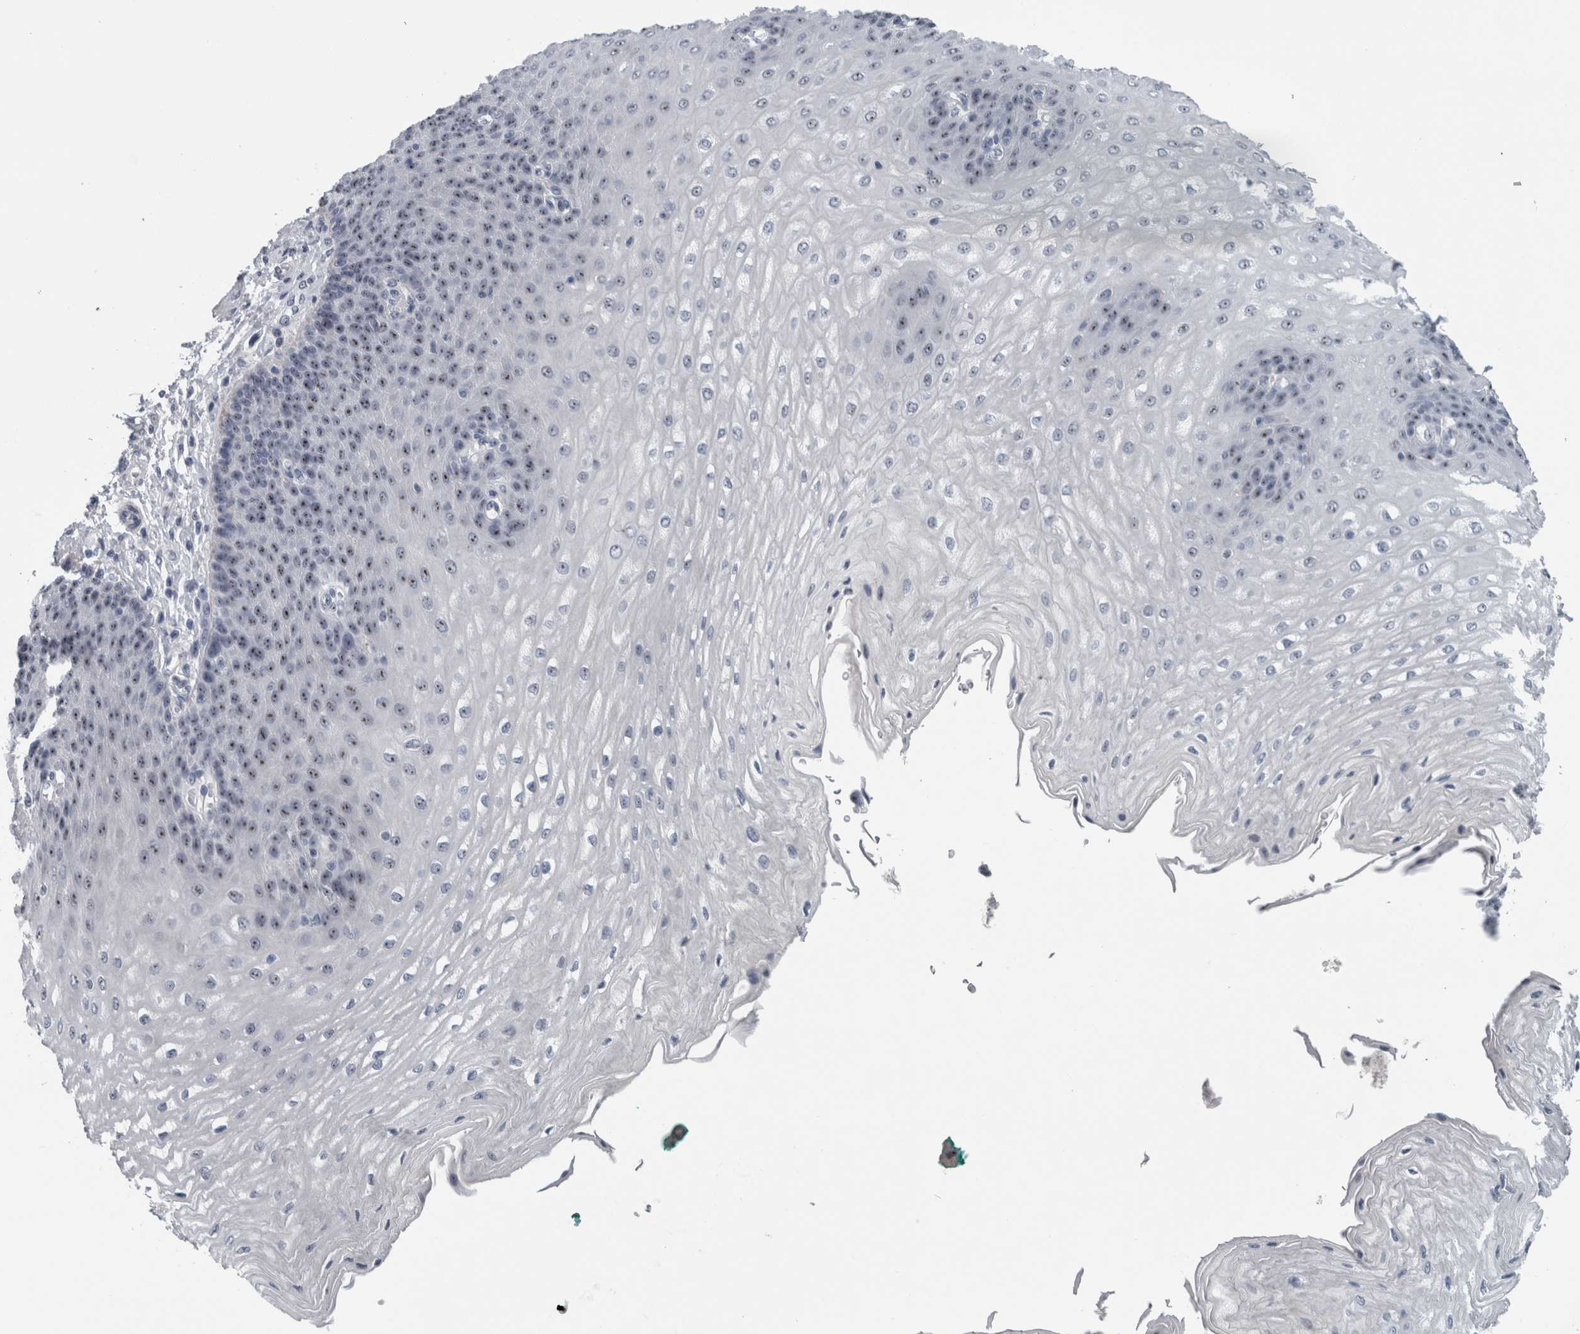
{"staining": {"intensity": "moderate", "quantity": "25%-75%", "location": "nuclear"}, "tissue": "esophagus", "cell_type": "Squamous epithelial cells", "image_type": "normal", "snomed": [{"axis": "morphology", "description": "Normal tissue, NOS"}, {"axis": "topography", "description": "Esophagus"}], "caption": "Immunohistochemistry histopathology image of unremarkable esophagus: esophagus stained using IHC shows medium levels of moderate protein expression localized specifically in the nuclear of squamous epithelial cells, appearing as a nuclear brown color.", "gene": "UTP6", "patient": {"sex": "male", "age": 54}}